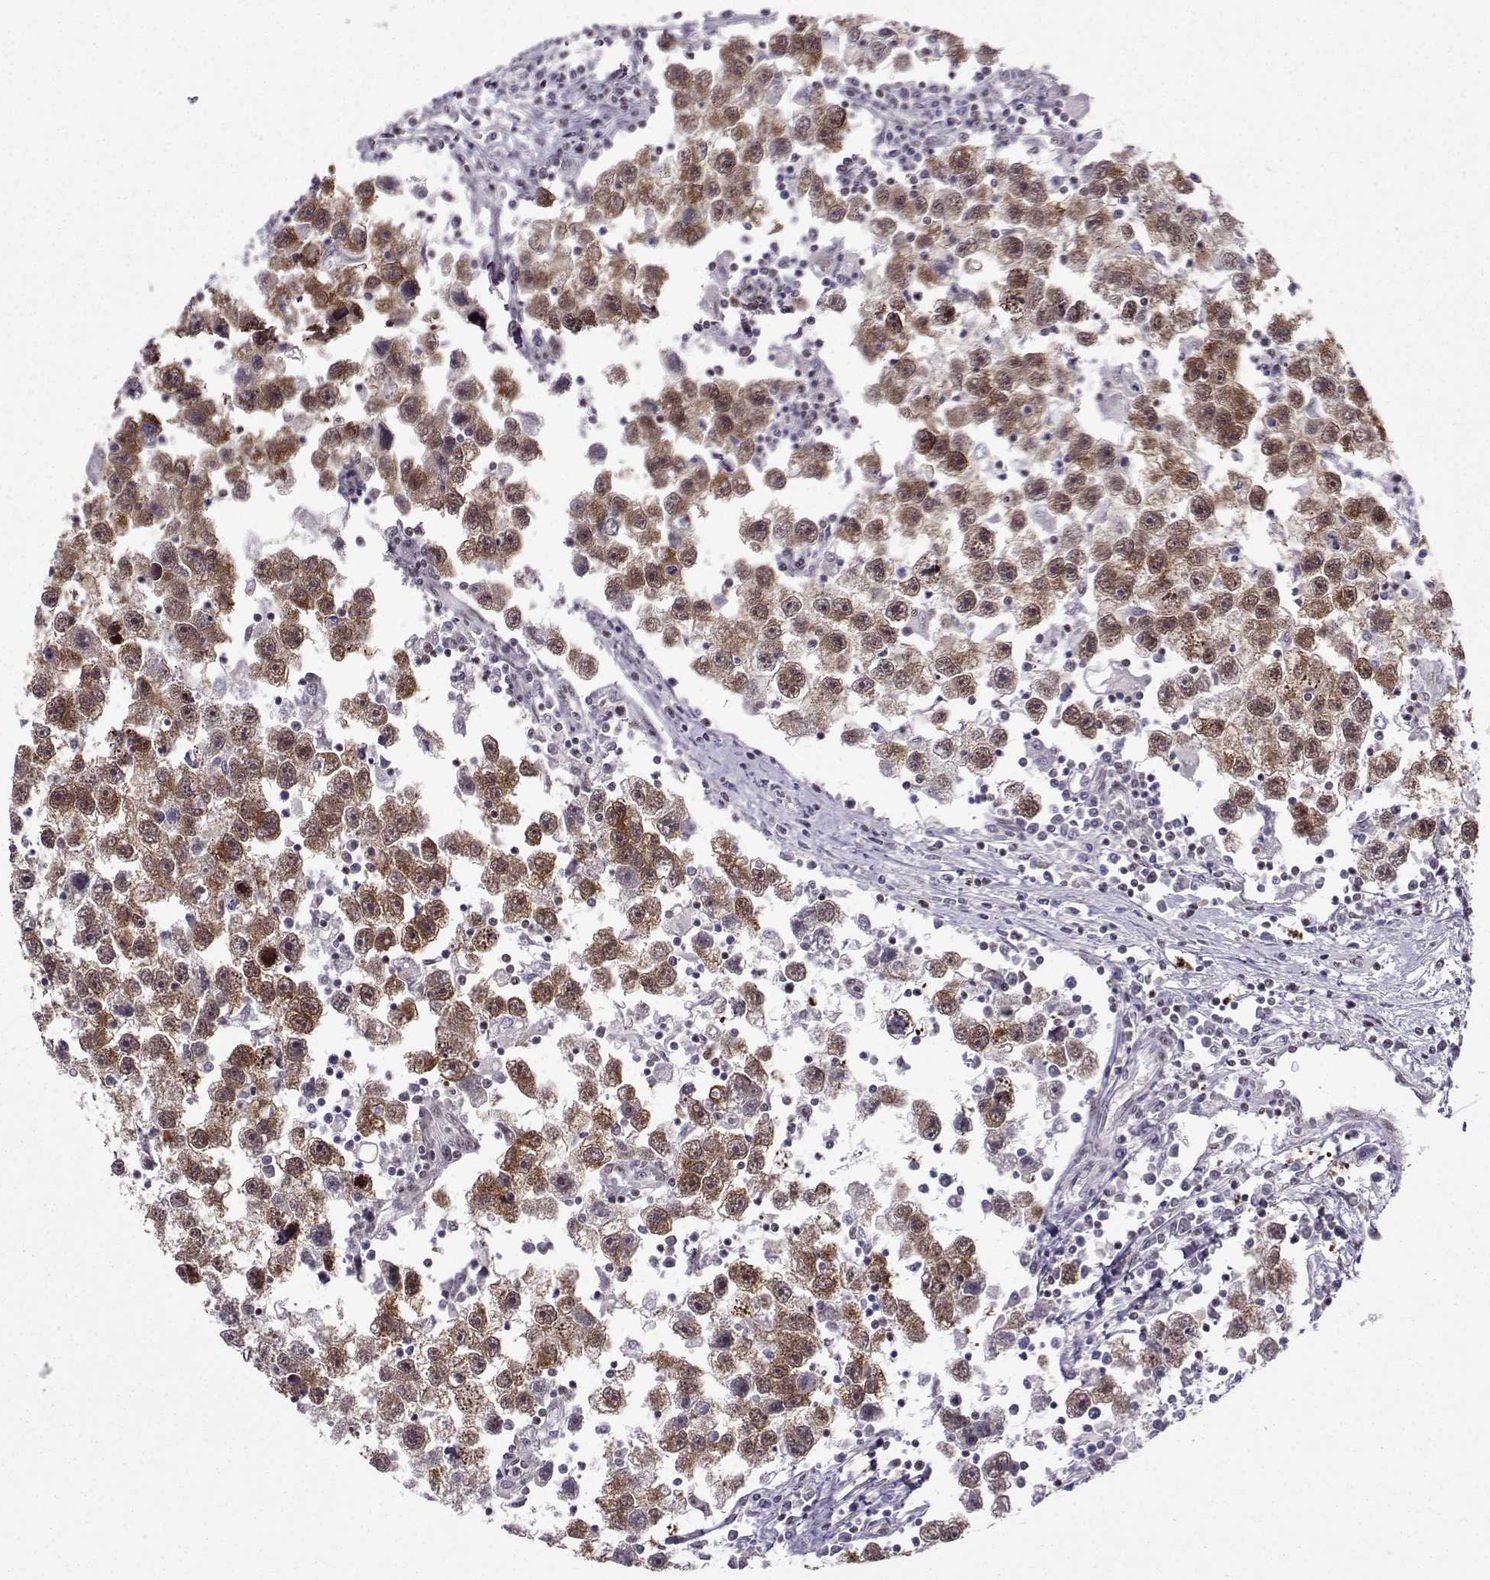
{"staining": {"intensity": "moderate", "quantity": ">75%", "location": "cytoplasmic/membranous"}, "tissue": "testis cancer", "cell_type": "Tumor cells", "image_type": "cancer", "snomed": [{"axis": "morphology", "description": "Seminoma, NOS"}, {"axis": "topography", "description": "Testis"}], "caption": "Tumor cells demonstrate medium levels of moderate cytoplasmic/membranous staining in approximately >75% of cells in human testis cancer (seminoma).", "gene": "LIN28A", "patient": {"sex": "male", "age": 30}}